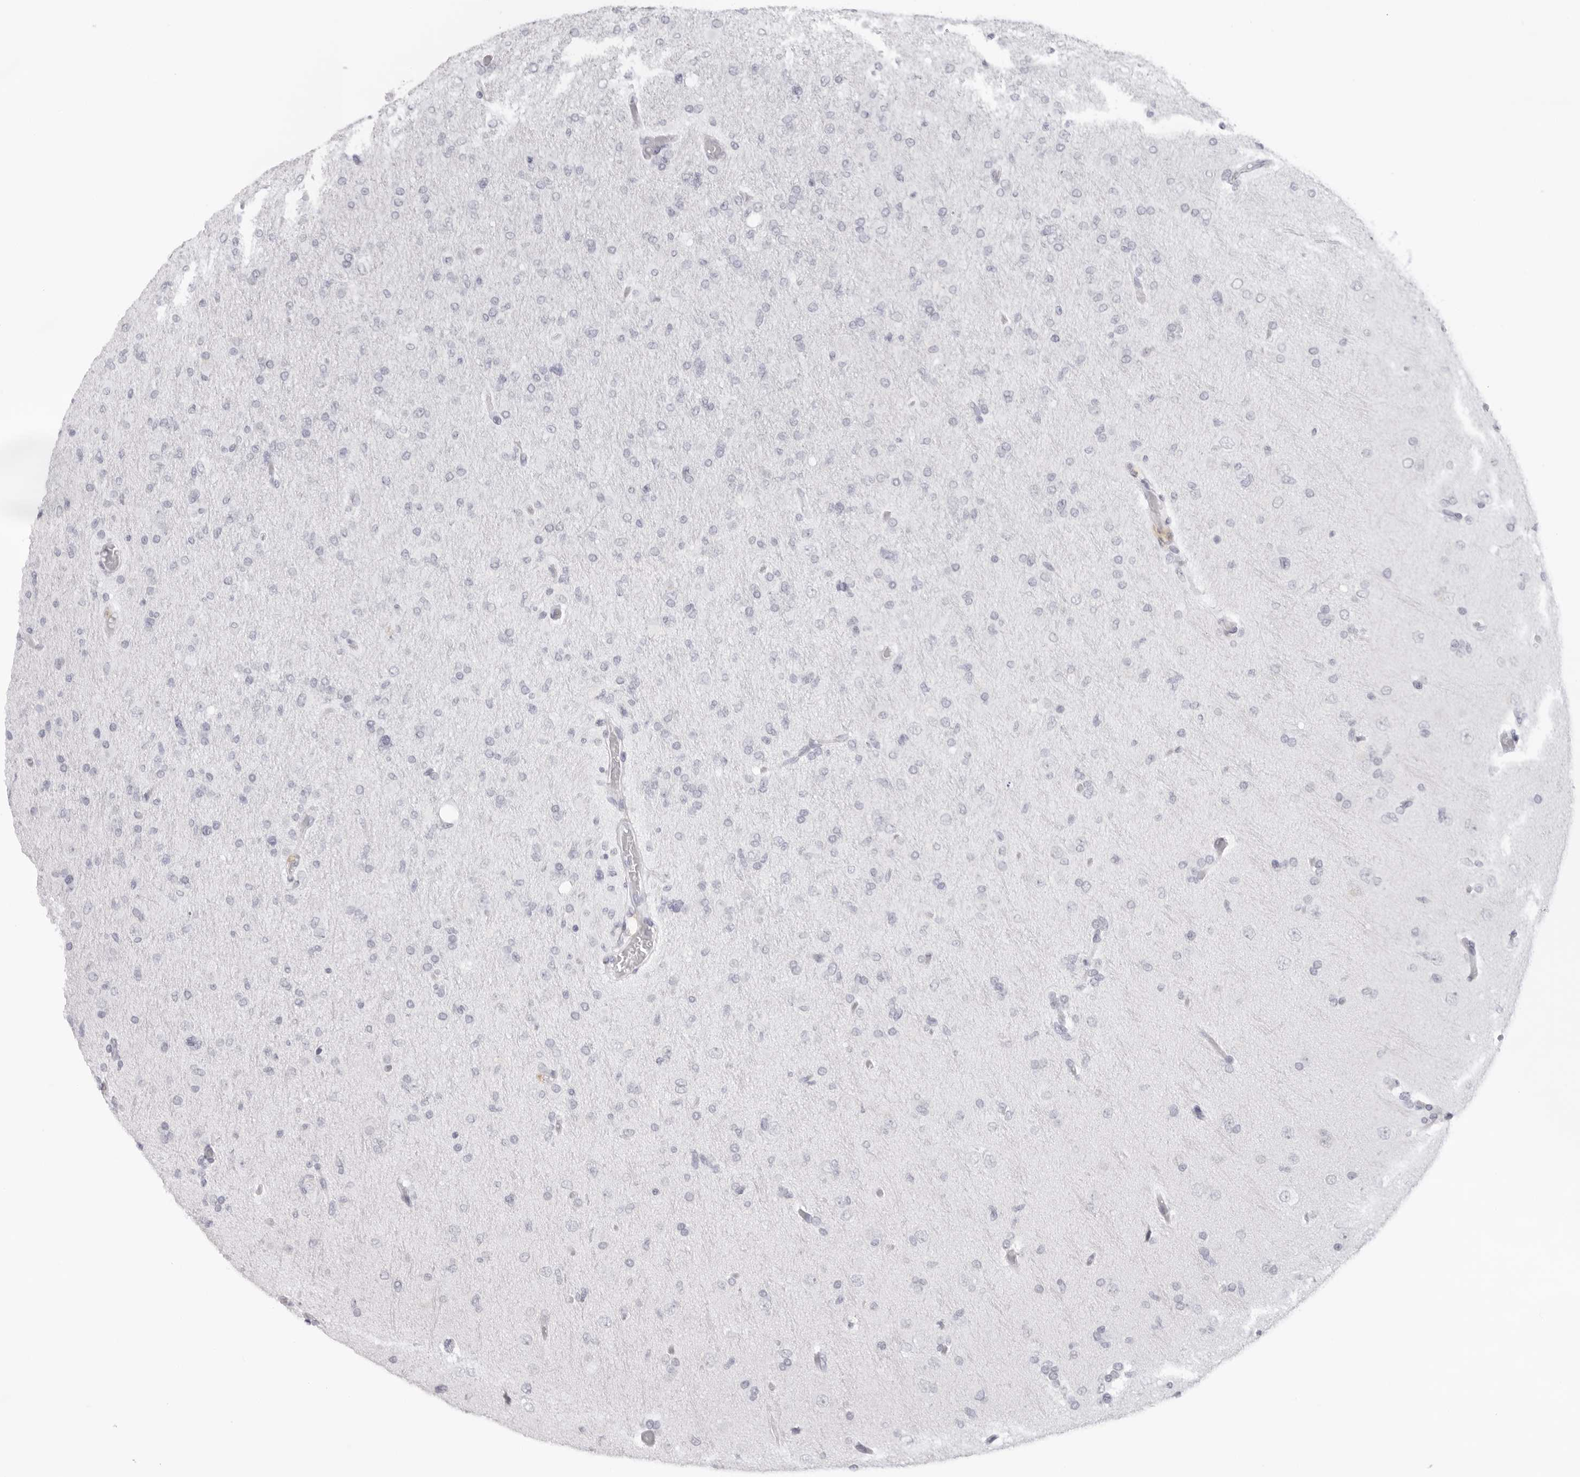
{"staining": {"intensity": "negative", "quantity": "none", "location": "none"}, "tissue": "glioma", "cell_type": "Tumor cells", "image_type": "cancer", "snomed": [{"axis": "morphology", "description": "Glioma, malignant, High grade"}, {"axis": "topography", "description": "Cerebral cortex"}], "caption": "This is an IHC histopathology image of malignant glioma (high-grade). There is no positivity in tumor cells.", "gene": "KLK12", "patient": {"sex": "female", "age": 36}}